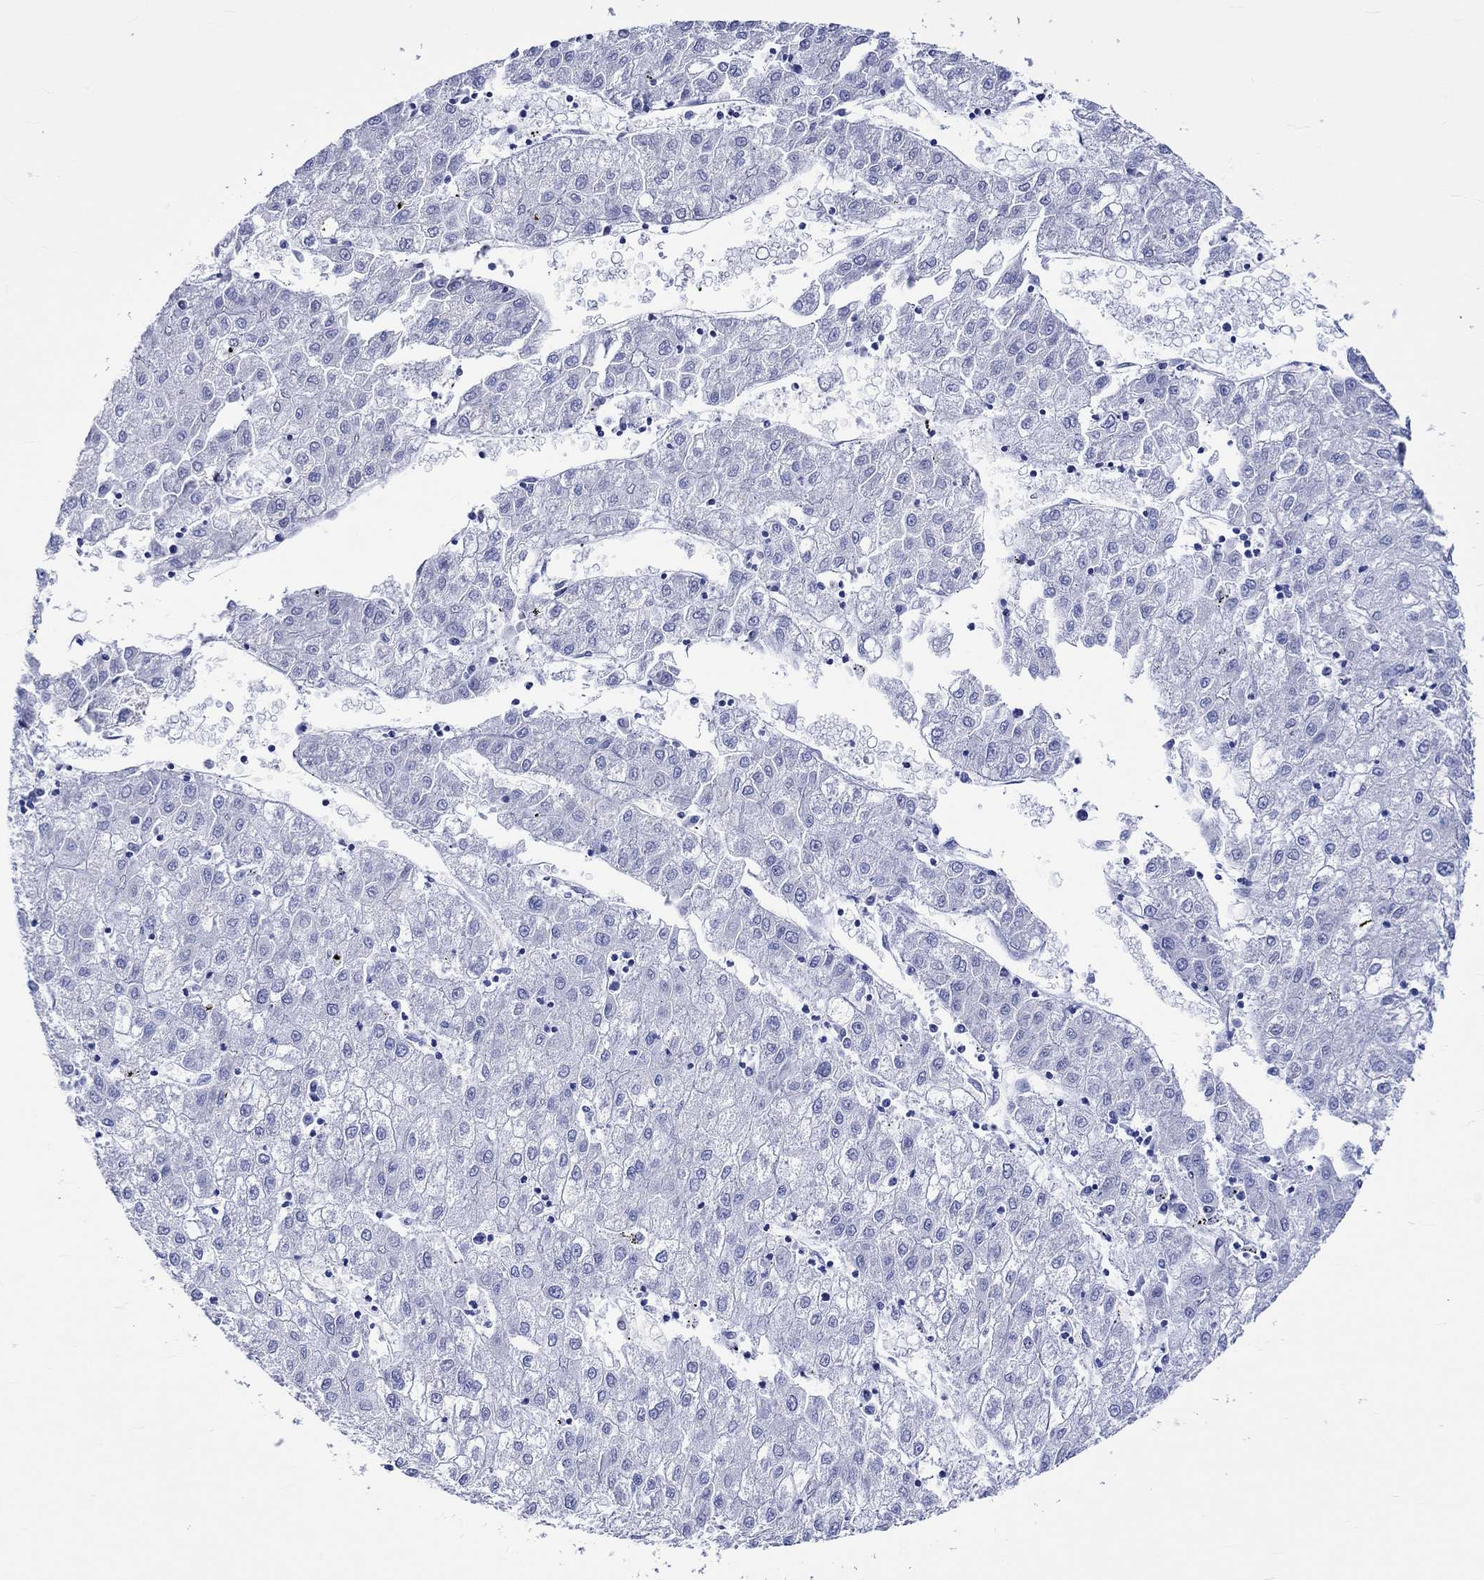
{"staining": {"intensity": "negative", "quantity": "none", "location": "none"}, "tissue": "liver cancer", "cell_type": "Tumor cells", "image_type": "cancer", "snomed": [{"axis": "morphology", "description": "Carcinoma, Hepatocellular, NOS"}, {"axis": "topography", "description": "Liver"}], "caption": "This is an IHC micrograph of human liver cancer (hepatocellular carcinoma). There is no staining in tumor cells.", "gene": "HARBI1", "patient": {"sex": "male", "age": 72}}